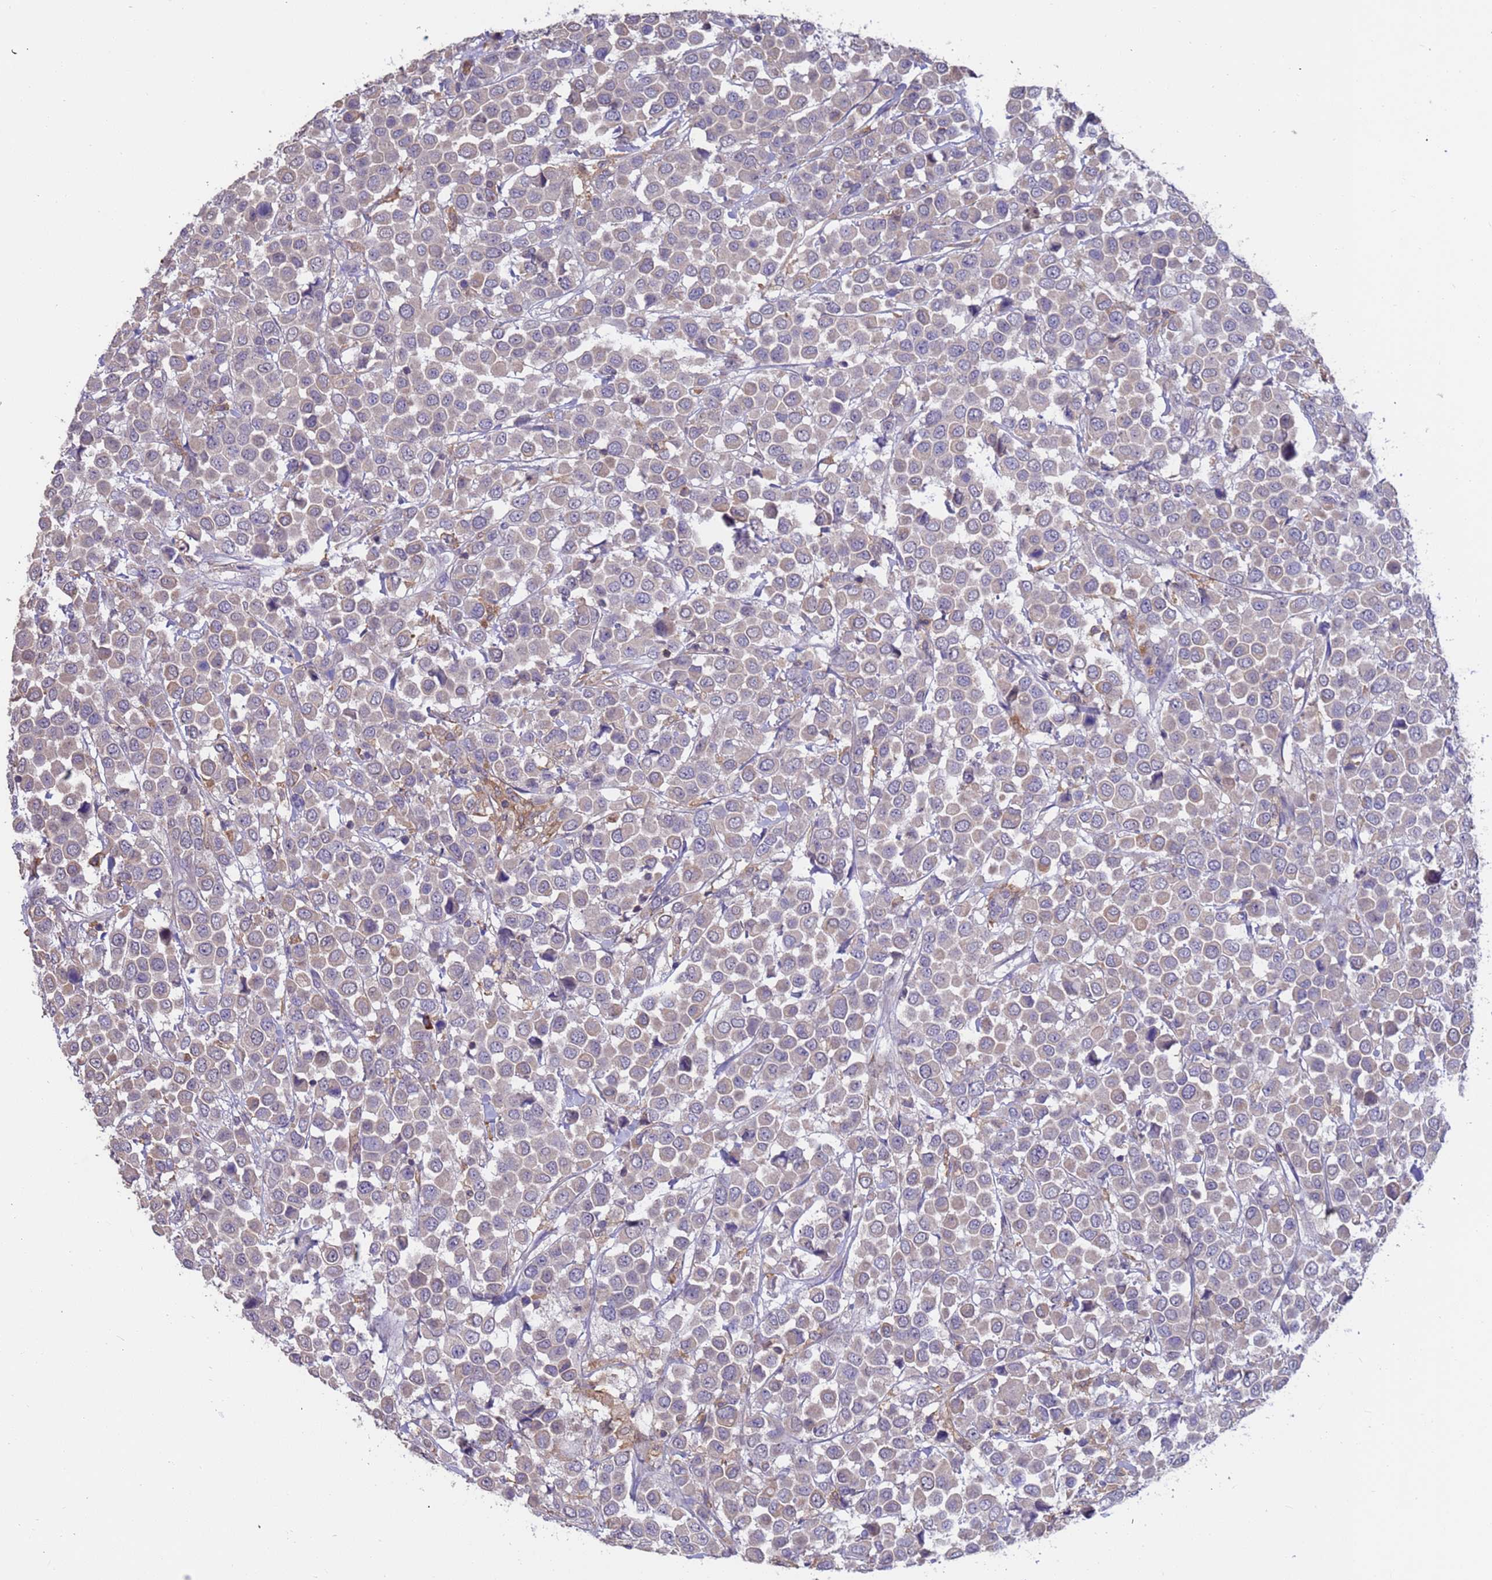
{"staining": {"intensity": "weak", "quantity": "<25%", "location": "cytoplasmic/membranous"}, "tissue": "breast cancer", "cell_type": "Tumor cells", "image_type": "cancer", "snomed": [{"axis": "morphology", "description": "Duct carcinoma"}, {"axis": "topography", "description": "Breast"}], "caption": "Immunohistochemical staining of breast cancer (infiltrating ductal carcinoma) reveals no significant positivity in tumor cells.", "gene": "AMPD3", "patient": {"sex": "female", "age": 61}}